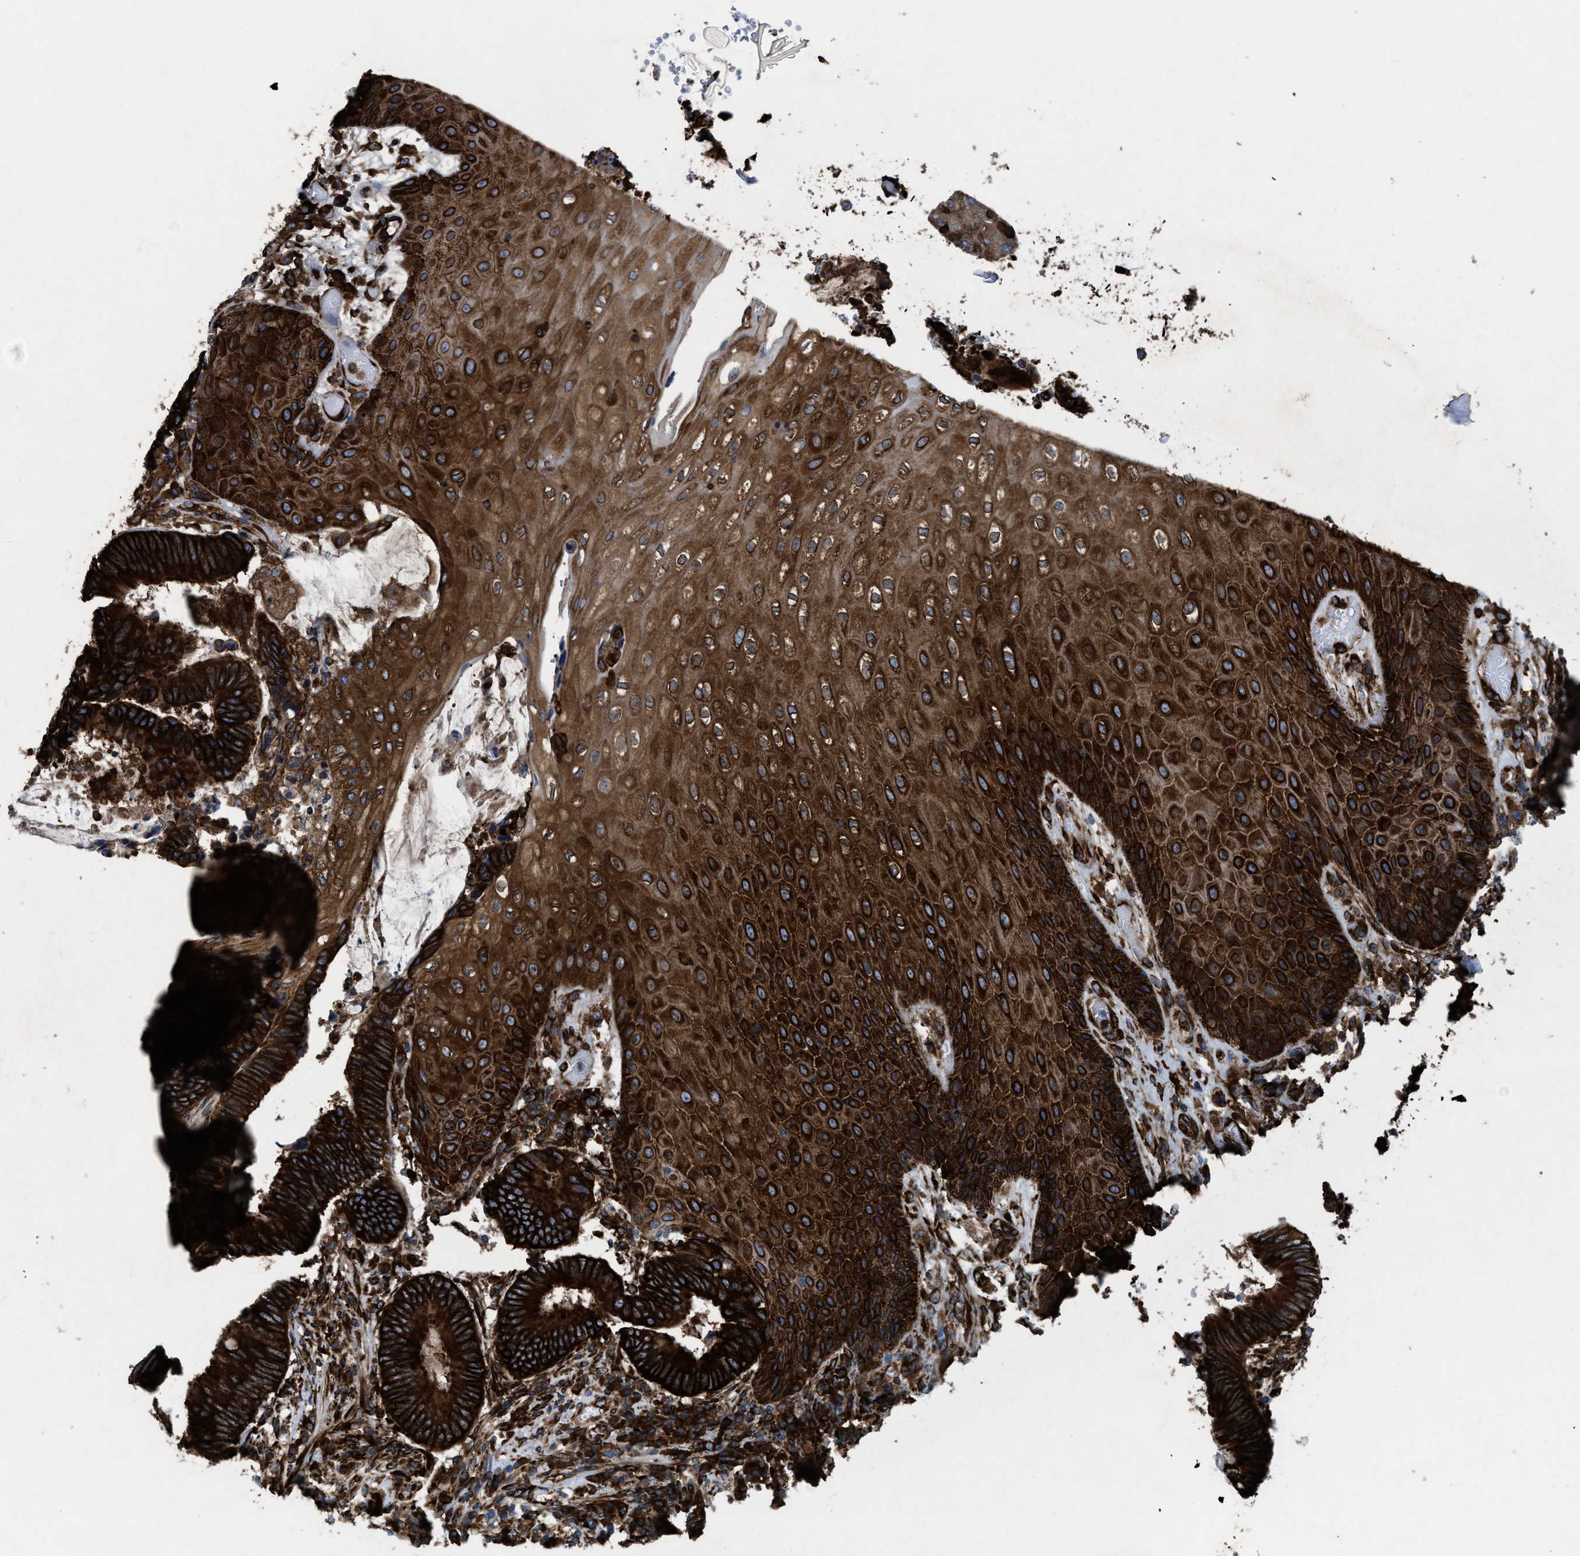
{"staining": {"intensity": "strong", "quantity": ">75%", "location": "cytoplasmic/membranous"}, "tissue": "colorectal cancer", "cell_type": "Tumor cells", "image_type": "cancer", "snomed": [{"axis": "morphology", "description": "Adenocarcinoma, NOS"}, {"axis": "topography", "description": "Rectum"}, {"axis": "topography", "description": "Anal"}], "caption": "Tumor cells demonstrate high levels of strong cytoplasmic/membranous positivity in about >75% of cells in colorectal adenocarcinoma.", "gene": "CAPRIN1", "patient": {"sex": "female", "age": 89}}